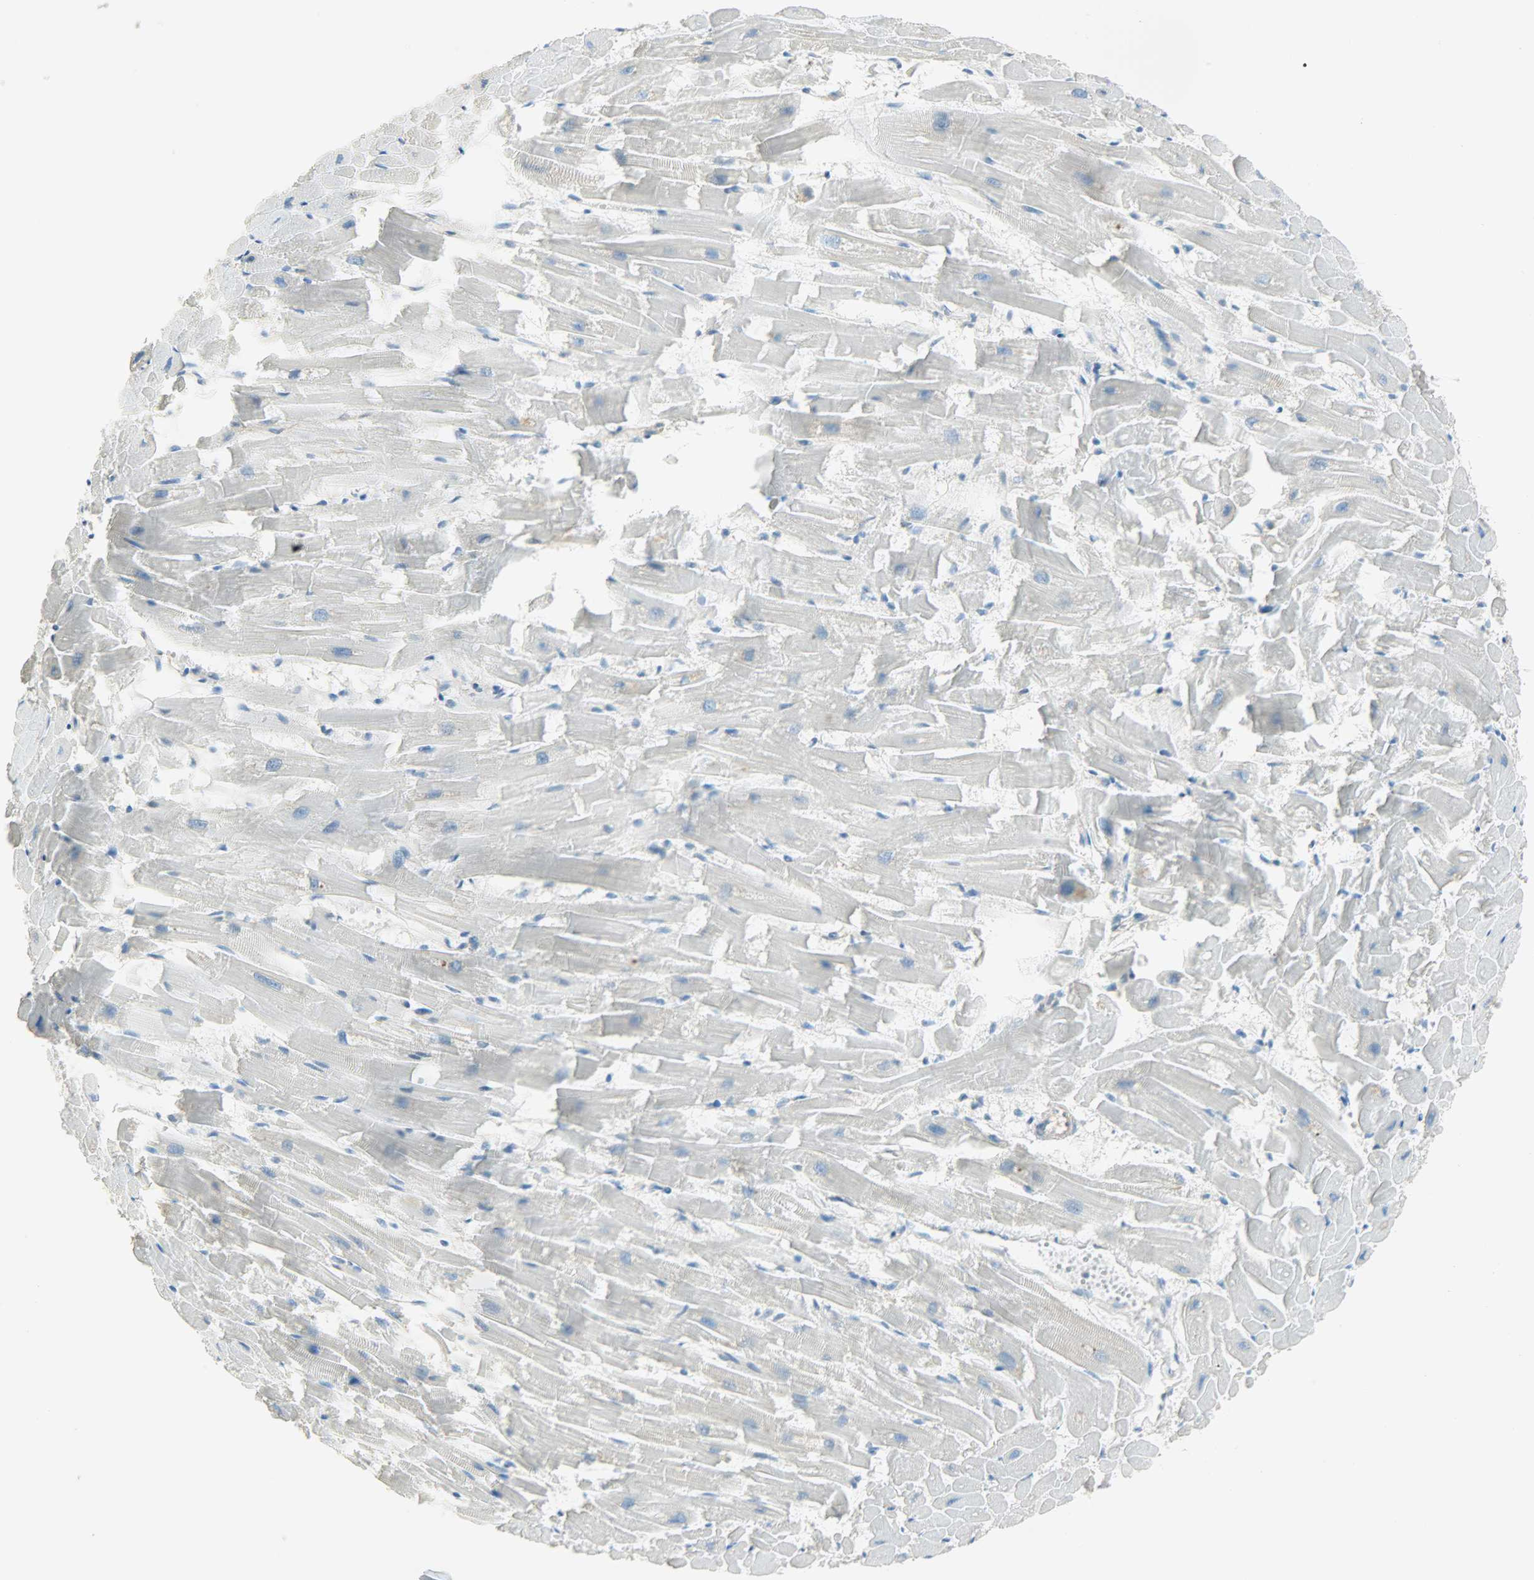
{"staining": {"intensity": "negative", "quantity": "none", "location": "none"}, "tissue": "heart muscle", "cell_type": "Cardiomyocytes", "image_type": "normal", "snomed": [{"axis": "morphology", "description": "Normal tissue, NOS"}, {"axis": "topography", "description": "Heart"}], "caption": "Immunohistochemistry (IHC) of unremarkable human heart muscle reveals no staining in cardiomyocytes. Brightfield microscopy of IHC stained with DAB (3,3'-diaminobenzidine) (brown) and hematoxylin (blue), captured at high magnification.", "gene": "TSC22D2", "patient": {"sex": "female", "age": 19}}